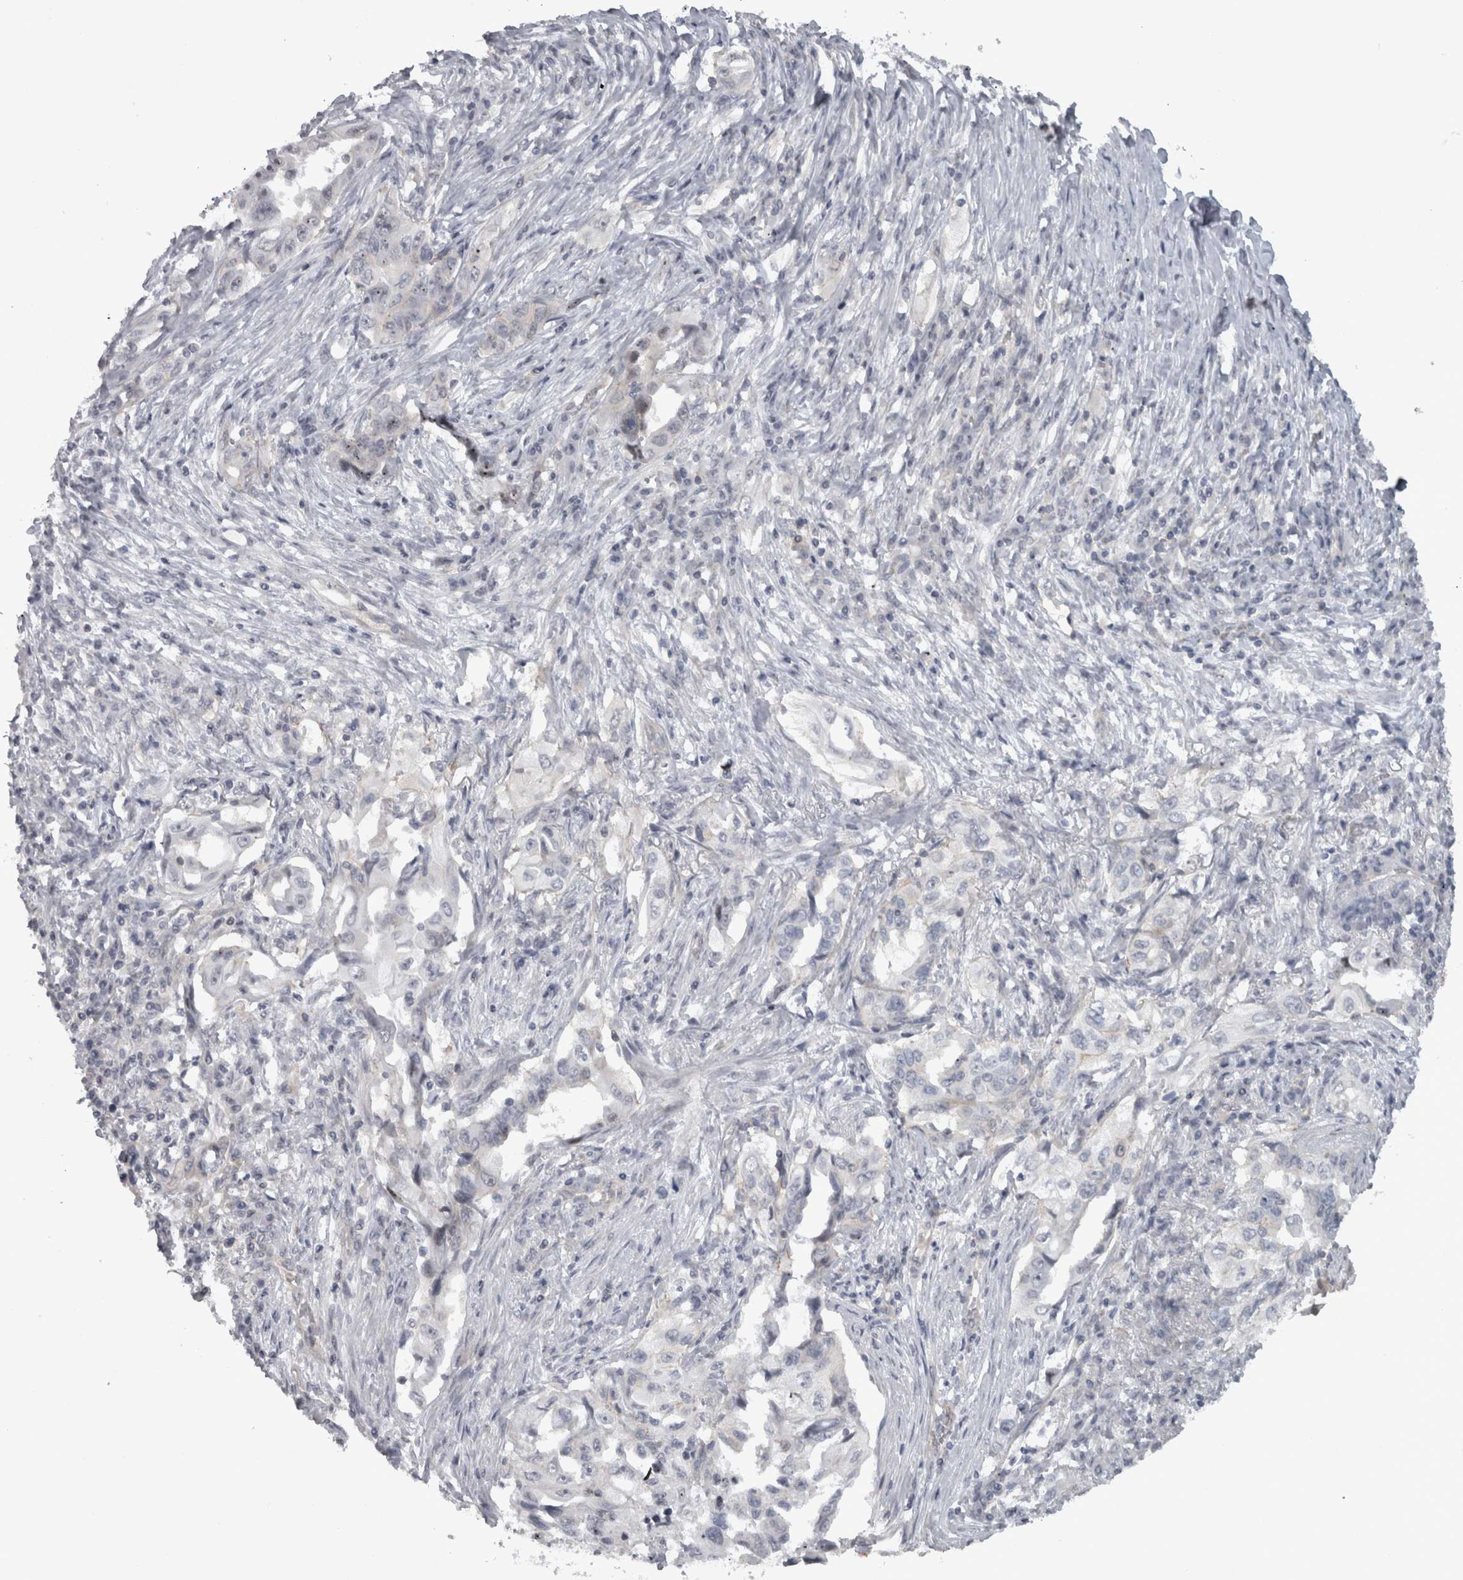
{"staining": {"intensity": "negative", "quantity": "none", "location": "none"}, "tissue": "lung cancer", "cell_type": "Tumor cells", "image_type": "cancer", "snomed": [{"axis": "morphology", "description": "Adenocarcinoma, NOS"}, {"axis": "topography", "description": "Lung"}], "caption": "A micrograph of human lung cancer is negative for staining in tumor cells.", "gene": "PPP1R12B", "patient": {"sex": "female", "age": 51}}